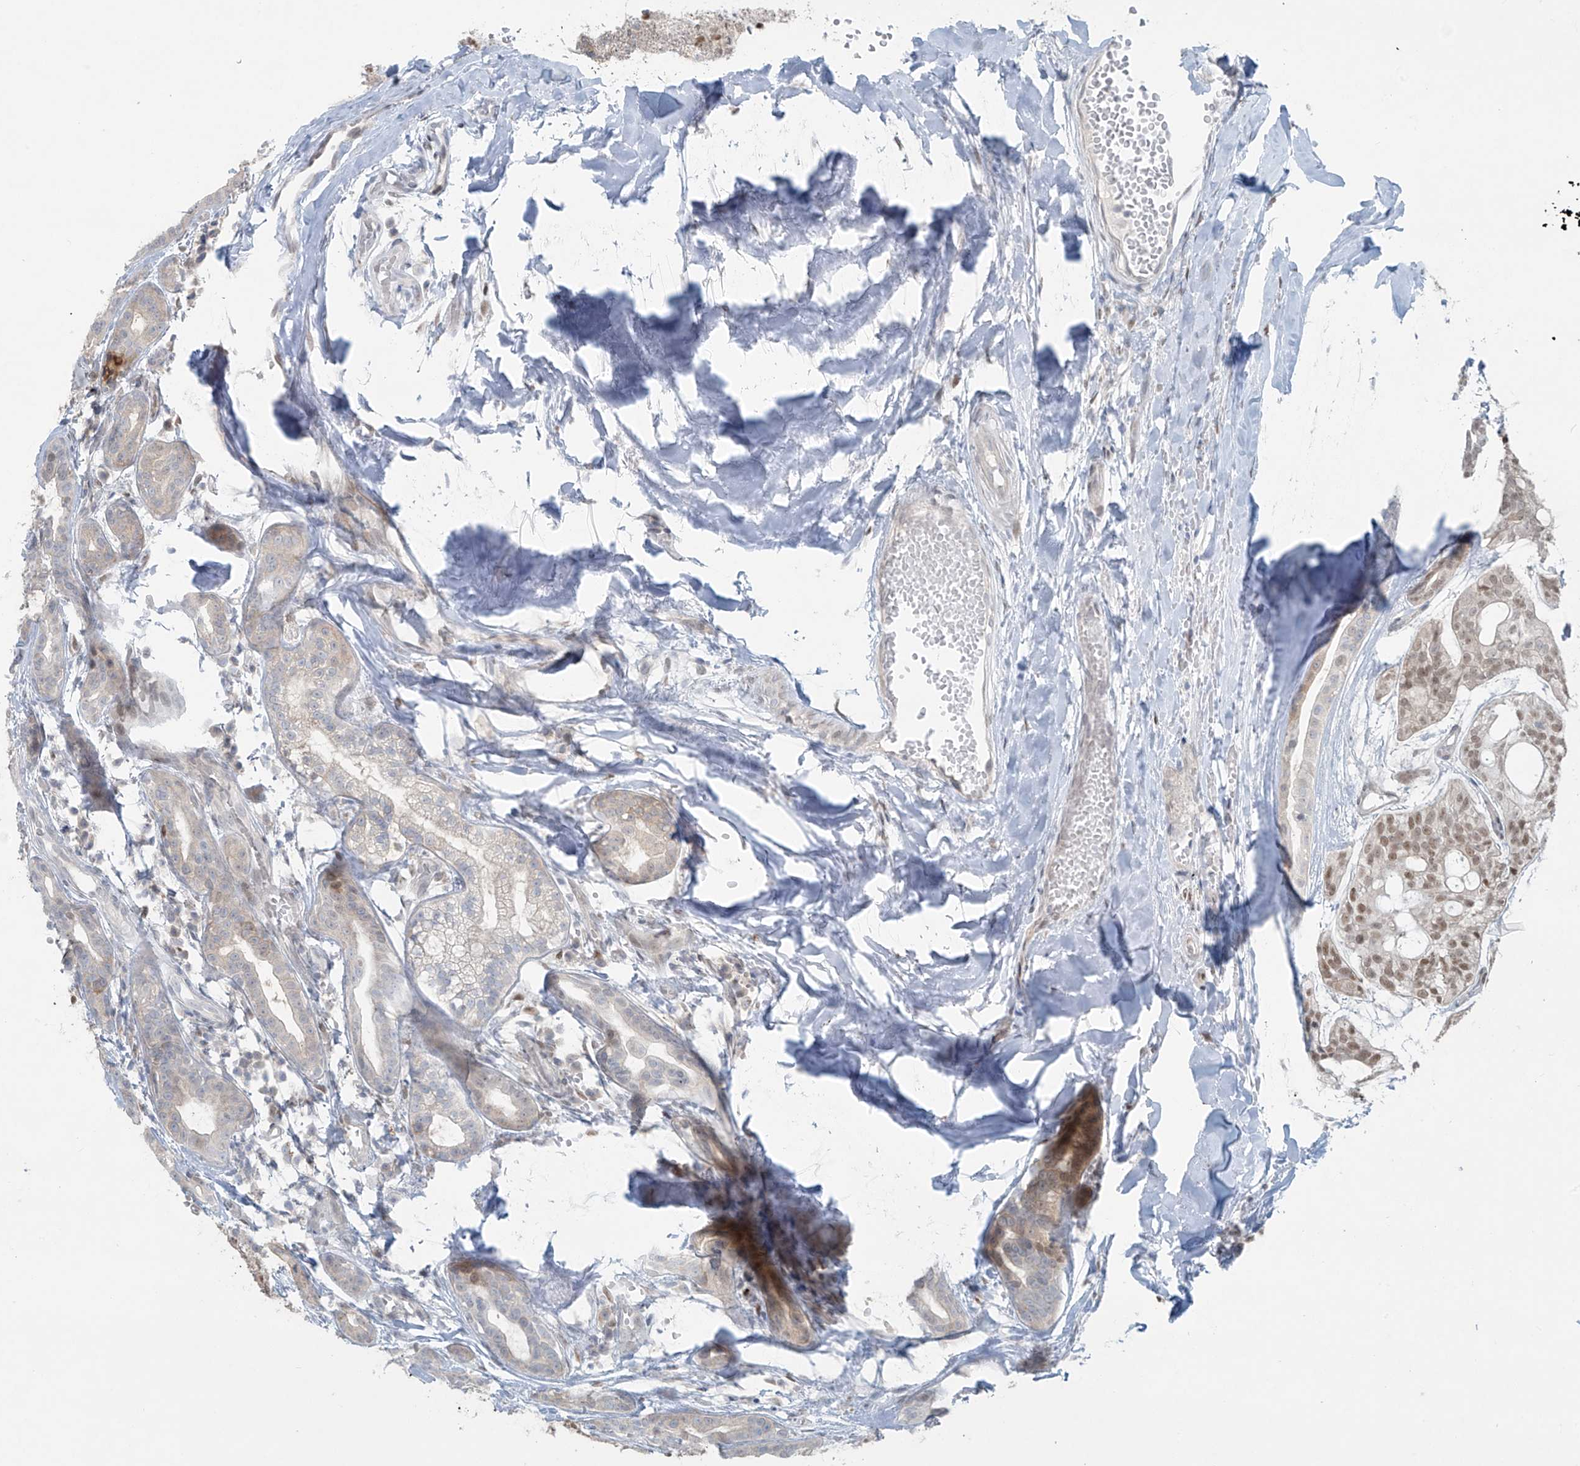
{"staining": {"intensity": "moderate", "quantity": ">75%", "location": "nuclear"}, "tissue": "head and neck cancer", "cell_type": "Tumor cells", "image_type": "cancer", "snomed": [{"axis": "morphology", "description": "Adenocarcinoma, NOS"}, {"axis": "topography", "description": "Head-Neck"}], "caption": "This photomicrograph demonstrates adenocarcinoma (head and neck) stained with IHC to label a protein in brown. The nuclear of tumor cells show moderate positivity for the protein. Nuclei are counter-stained blue.", "gene": "PPAT", "patient": {"sex": "male", "age": 66}}